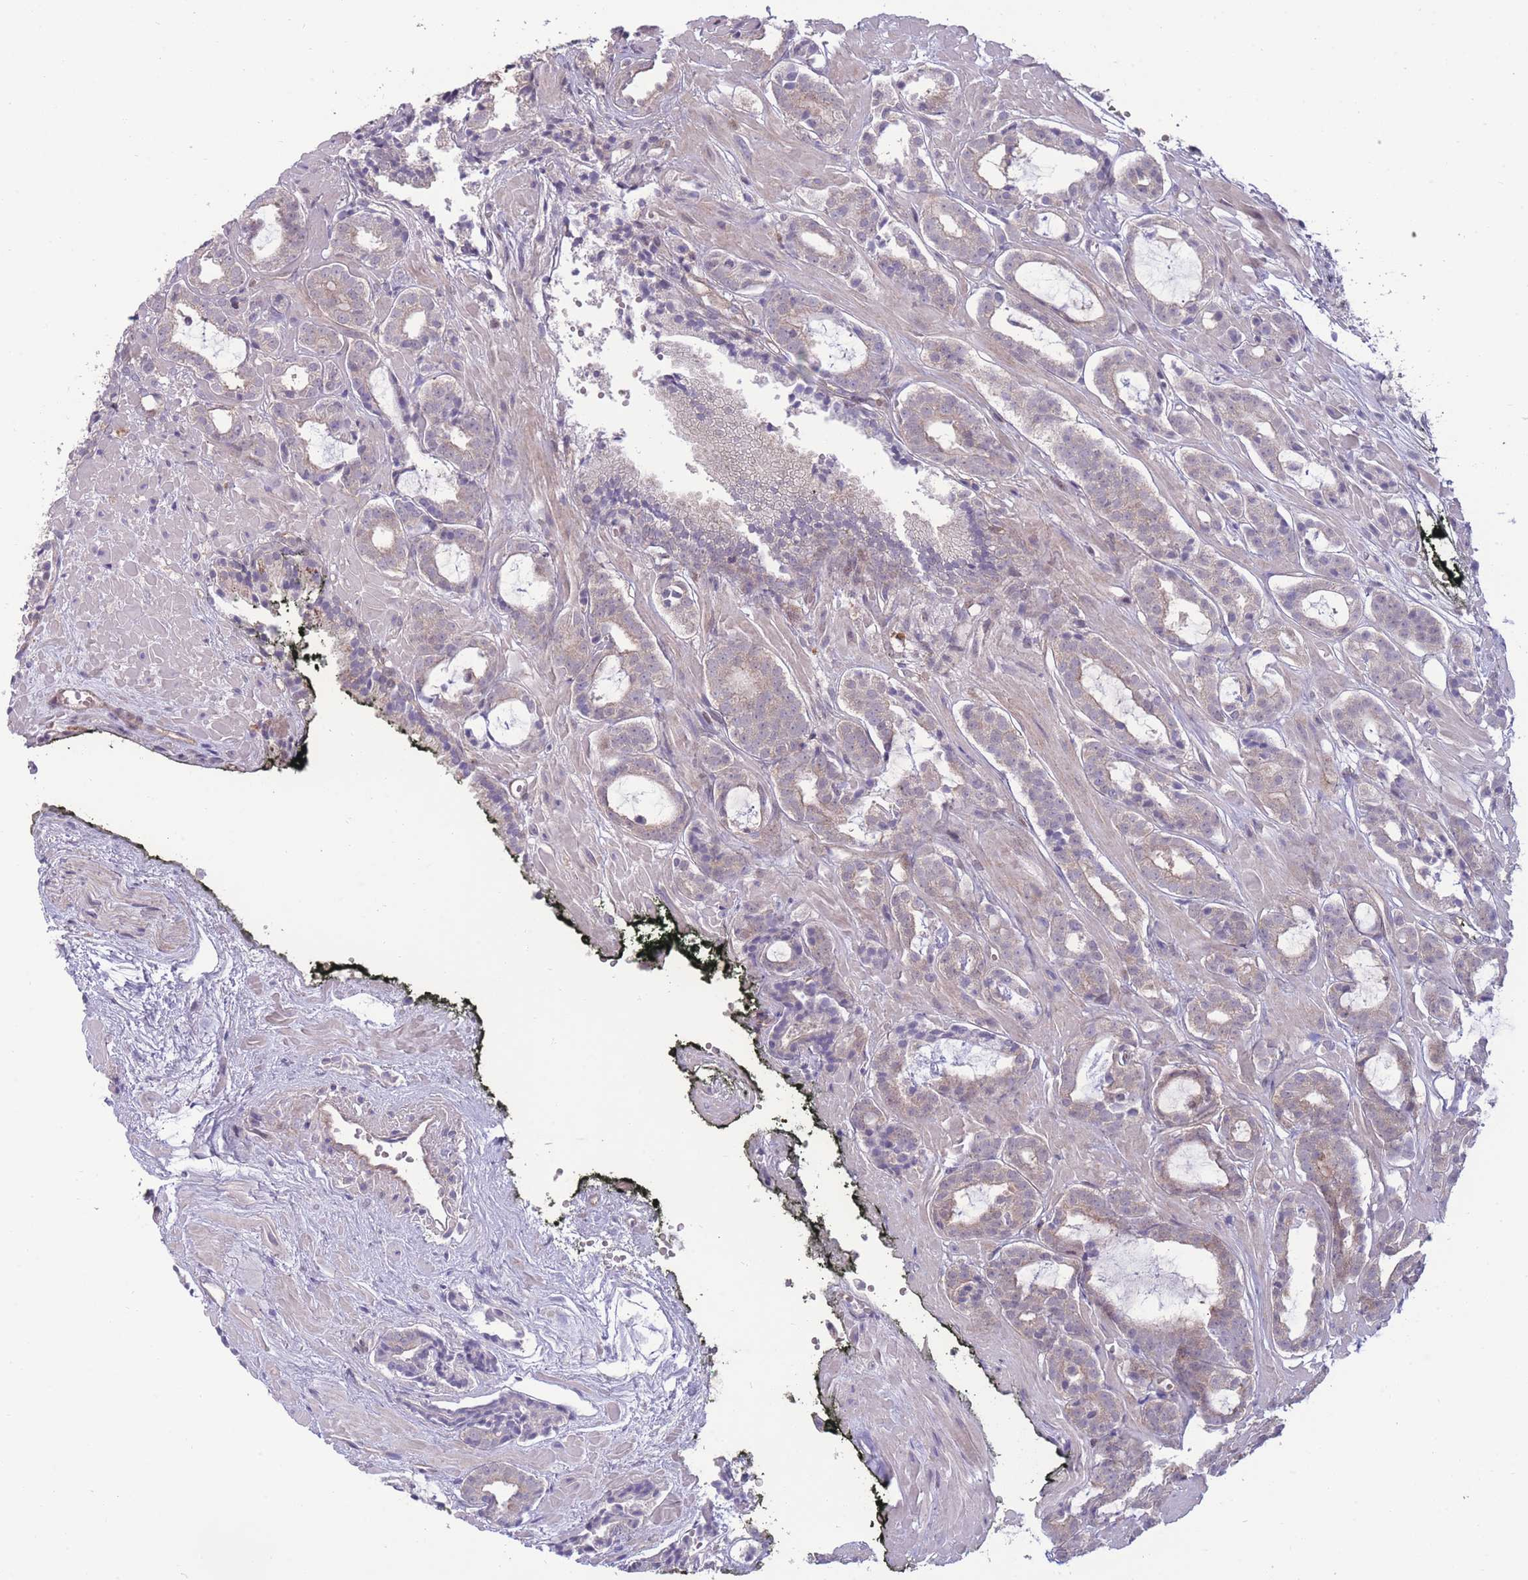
{"staining": {"intensity": "negative", "quantity": "none", "location": "none"}, "tissue": "prostate cancer", "cell_type": "Tumor cells", "image_type": "cancer", "snomed": [{"axis": "morphology", "description": "Adenocarcinoma, High grade"}, {"axis": "topography", "description": "Prostate"}], "caption": "Tumor cells are negative for brown protein staining in high-grade adenocarcinoma (prostate).", "gene": "RIC8A", "patient": {"sex": "male", "age": 71}}